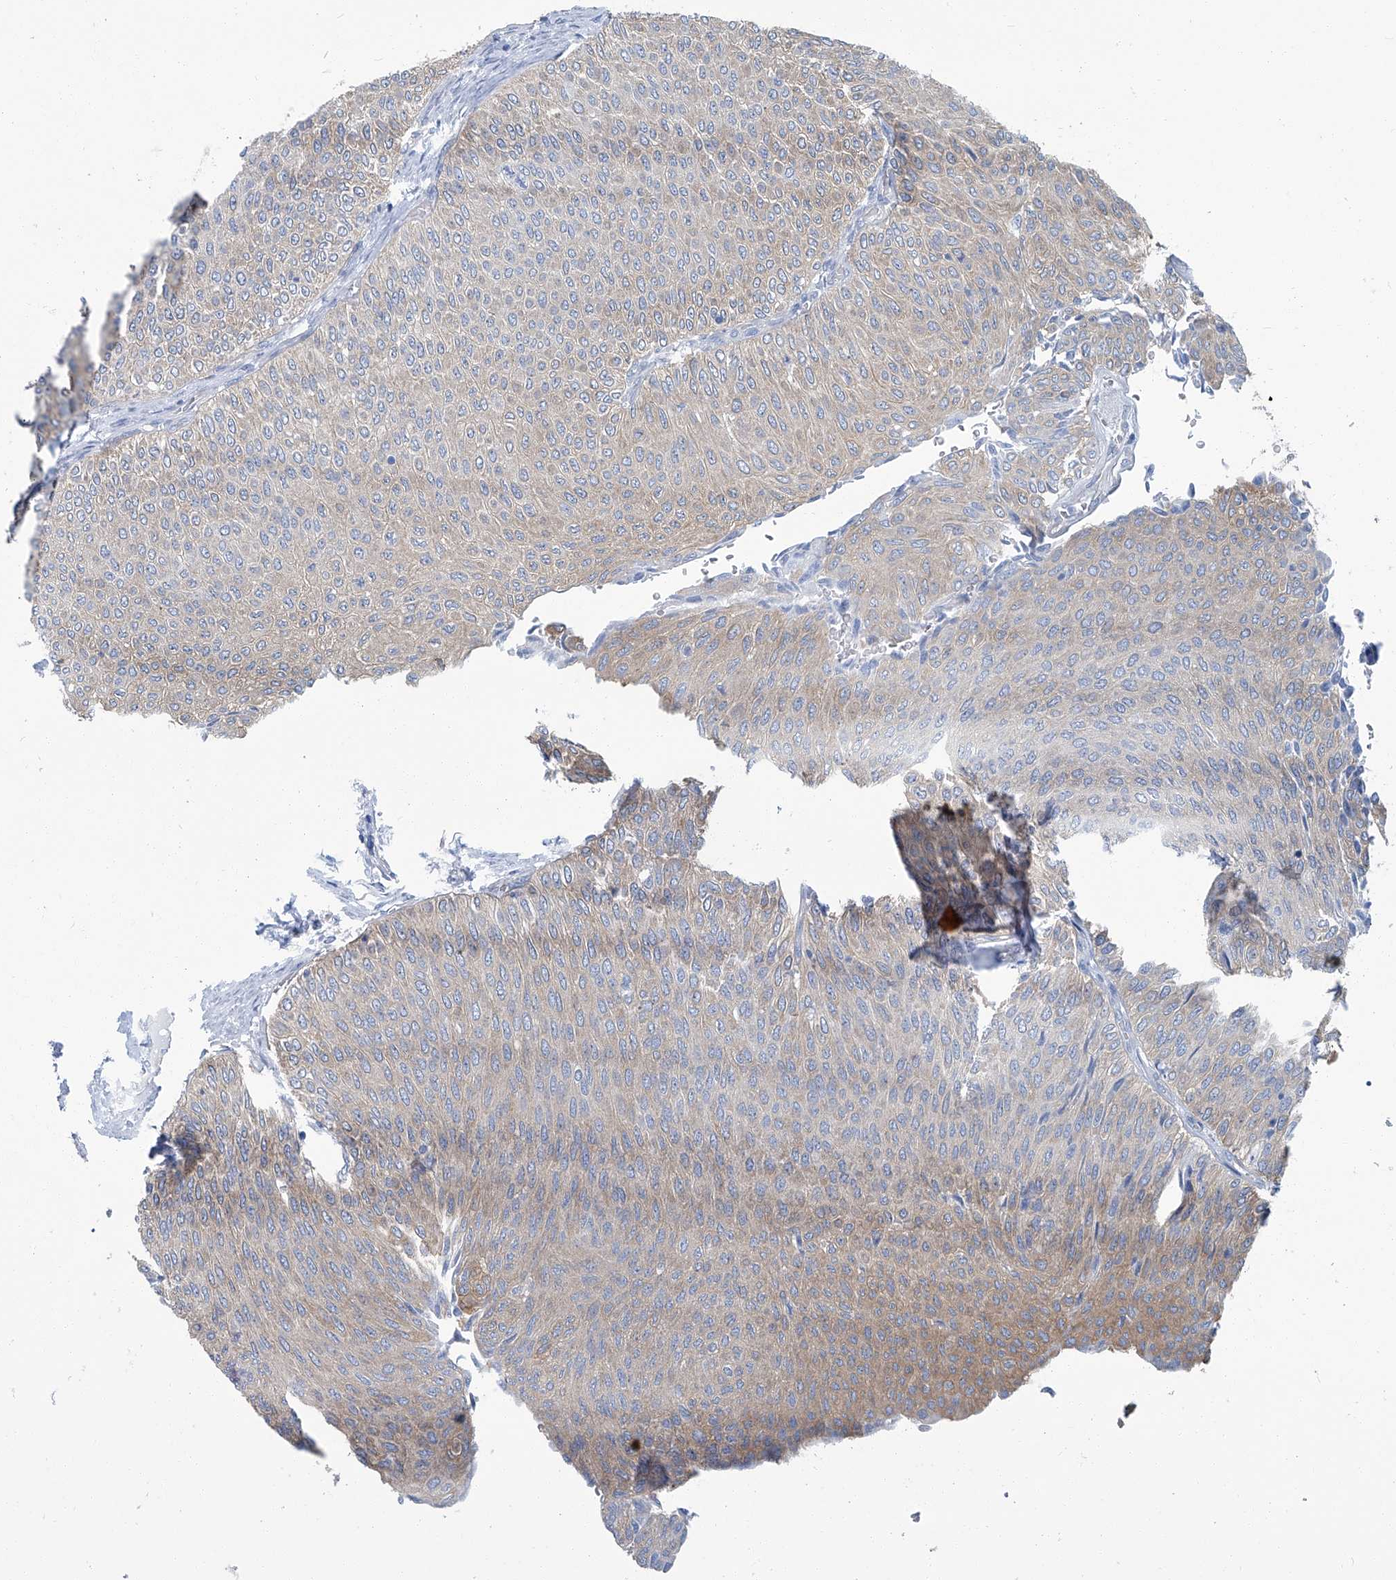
{"staining": {"intensity": "weak", "quantity": "<25%", "location": "cytoplasmic/membranous"}, "tissue": "urothelial cancer", "cell_type": "Tumor cells", "image_type": "cancer", "snomed": [{"axis": "morphology", "description": "Urothelial carcinoma, Low grade"}, {"axis": "topography", "description": "Urinary bladder"}], "caption": "This is a histopathology image of immunohistochemistry staining of low-grade urothelial carcinoma, which shows no expression in tumor cells. (Stains: DAB immunohistochemistry (IHC) with hematoxylin counter stain, Microscopy: brightfield microscopy at high magnification).", "gene": "PFKL", "patient": {"sex": "male", "age": 78}}